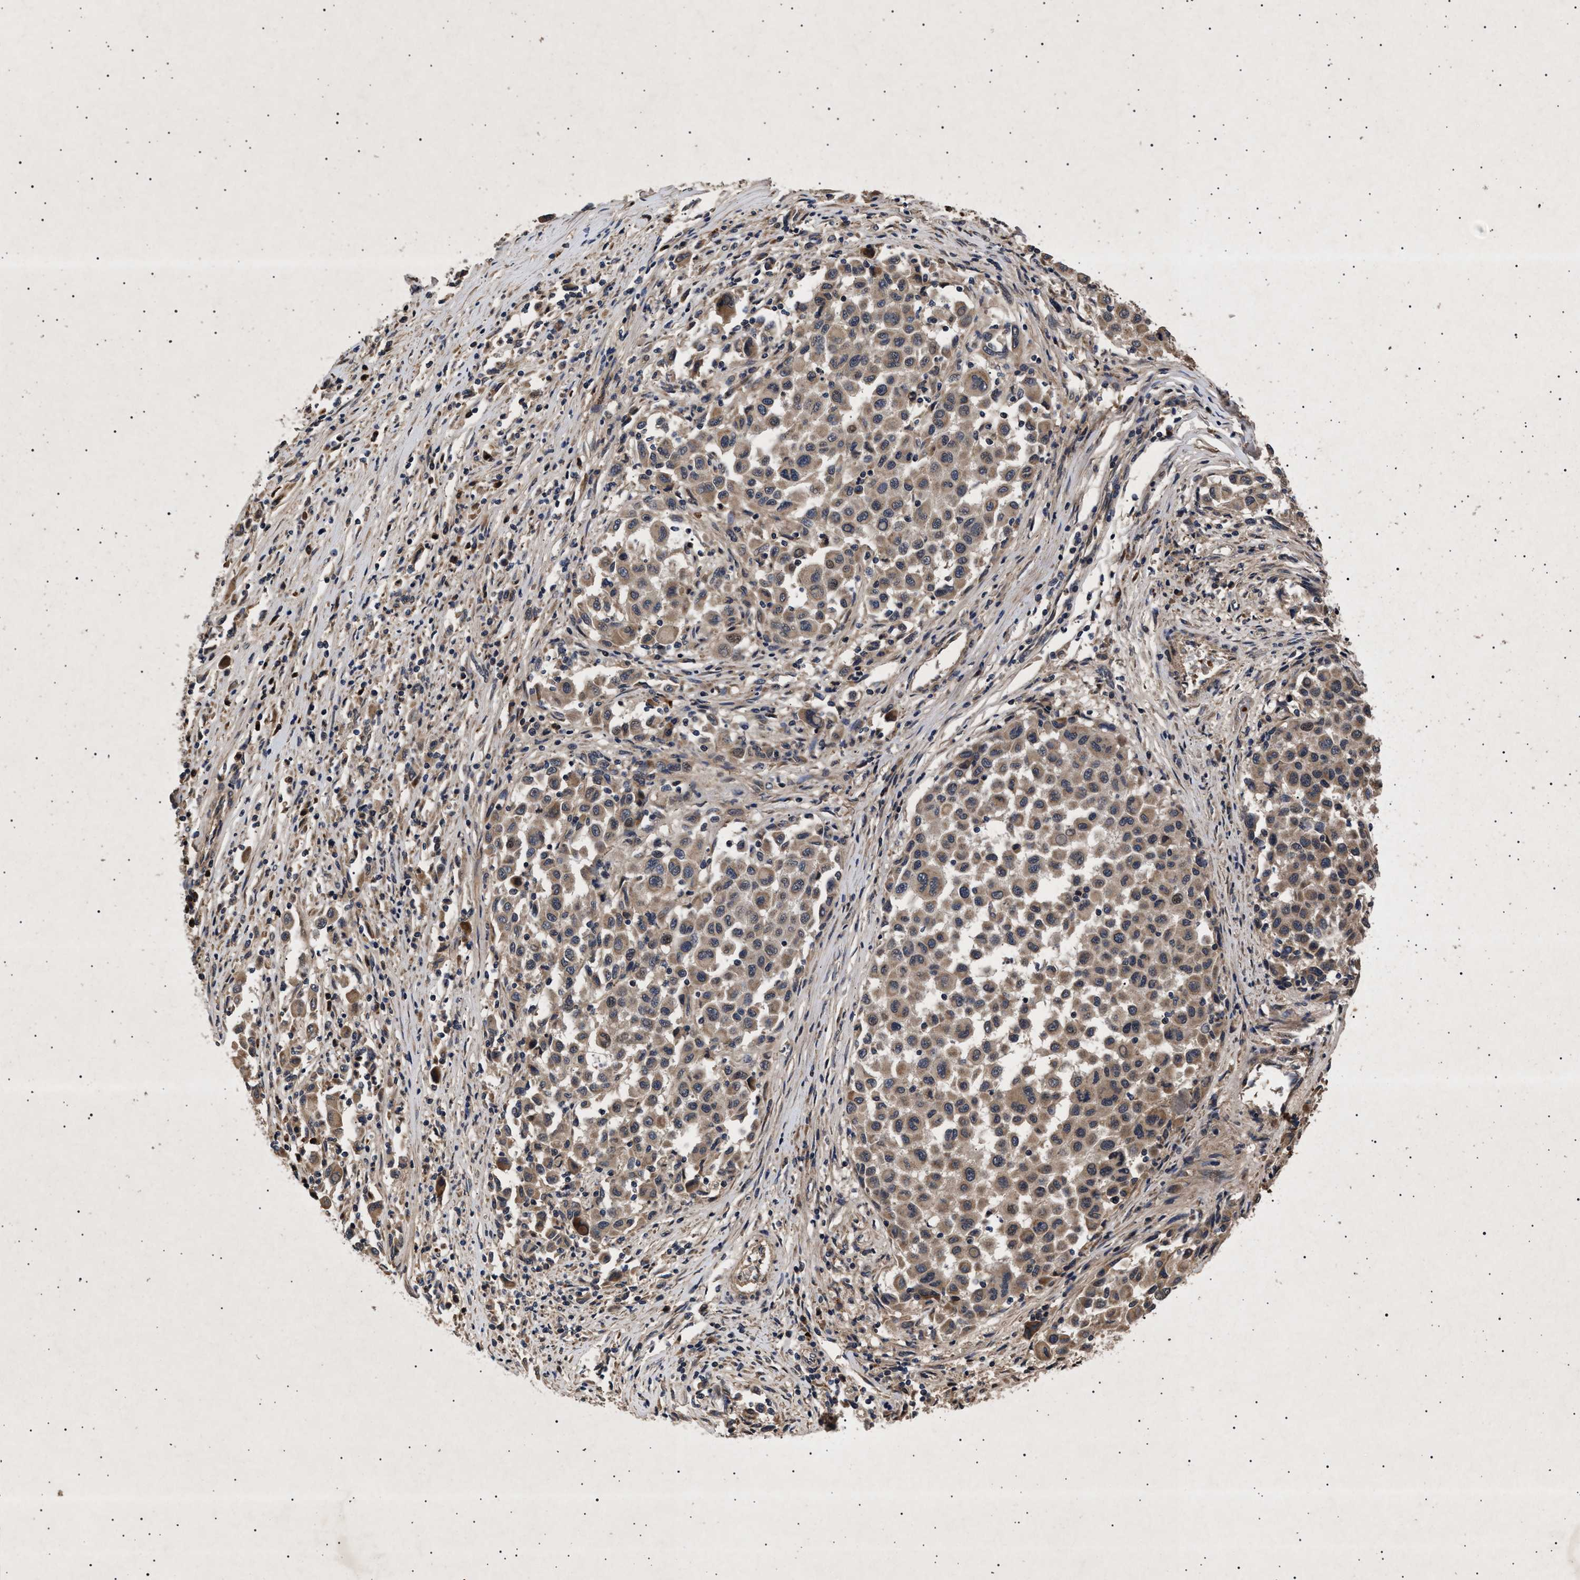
{"staining": {"intensity": "moderate", "quantity": ">75%", "location": "cytoplasmic/membranous"}, "tissue": "melanoma", "cell_type": "Tumor cells", "image_type": "cancer", "snomed": [{"axis": "morphology", "description": "Malignant melanoma, Metastatic site"}, {"axis": "topography", "description": "Lymph node"}], "caption": "Malignant melanoma (metastatic site) was stained to show a protein in brown. There is medium levels of moderate cytoplasmic/membranous staining in approximately >75% of tumor cells.", "gene": "ITGB5", "patient": {"sex": "male", "age": 61}}